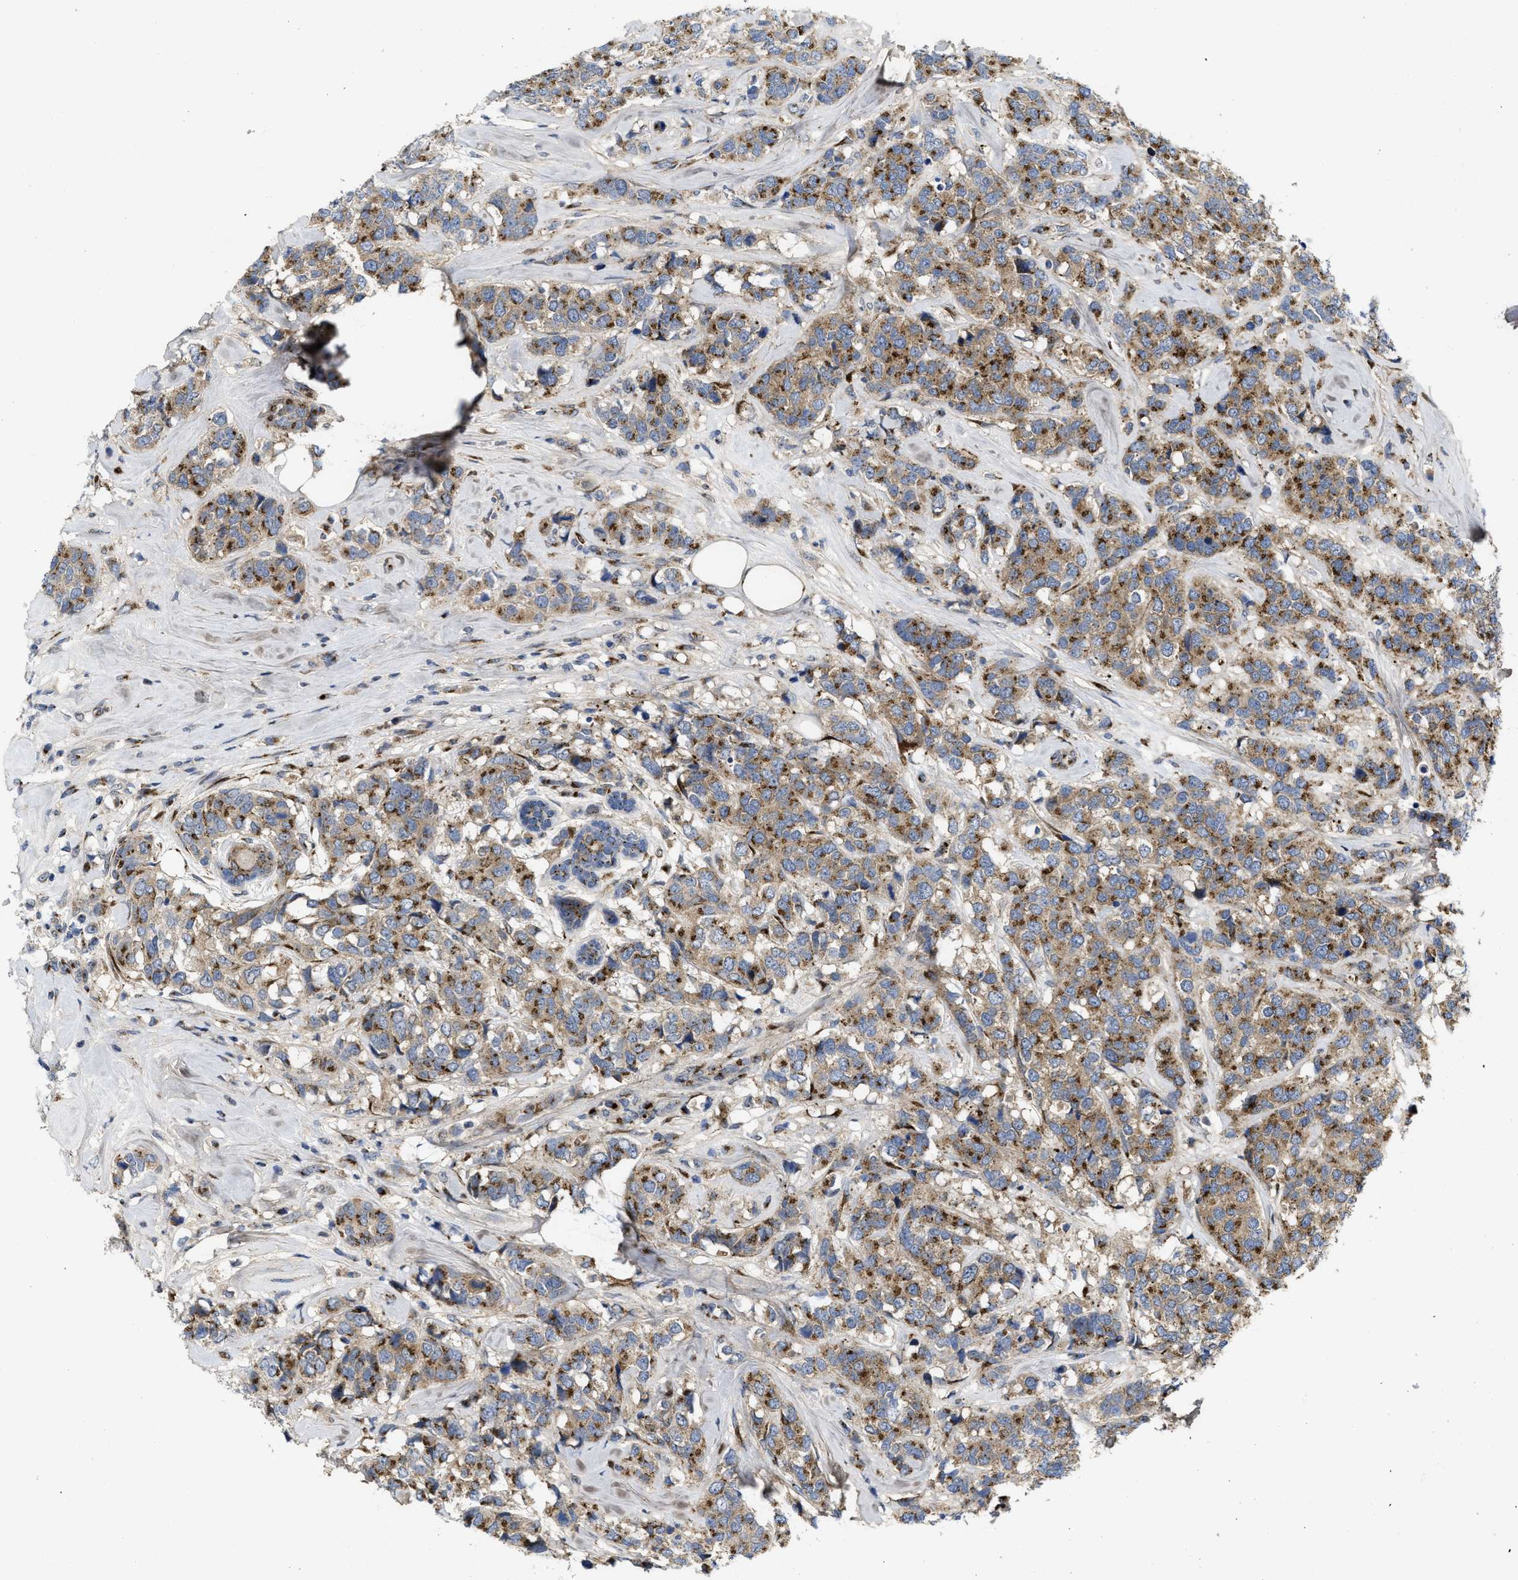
{"staining": {"intensity": "moderate", "quantity": ">75%", "location": "cytoplasmic/membranous"}, "tissue": "breast cancer", "cell_type": "Tumor cells", "image_type": "cancer", "snomed": [{"axis": "morphology", "description": "Lobular carcinoma"}, {"axis": "topography", "description": "Breast"}], "caption": "Immunohistochemistry (IHC) of breast cancer (lobular carcinoma) reveals medium levels of moderate cytoplasmic/membranous expression in approximately >75% of tumor cells. The protein is stained brown, and the nuclei are stained in blue (DAB IHC with brightfield microscopy, high magnification).", "gene": "ZNF70", "patient": {"sex": "female", "age": 59}}